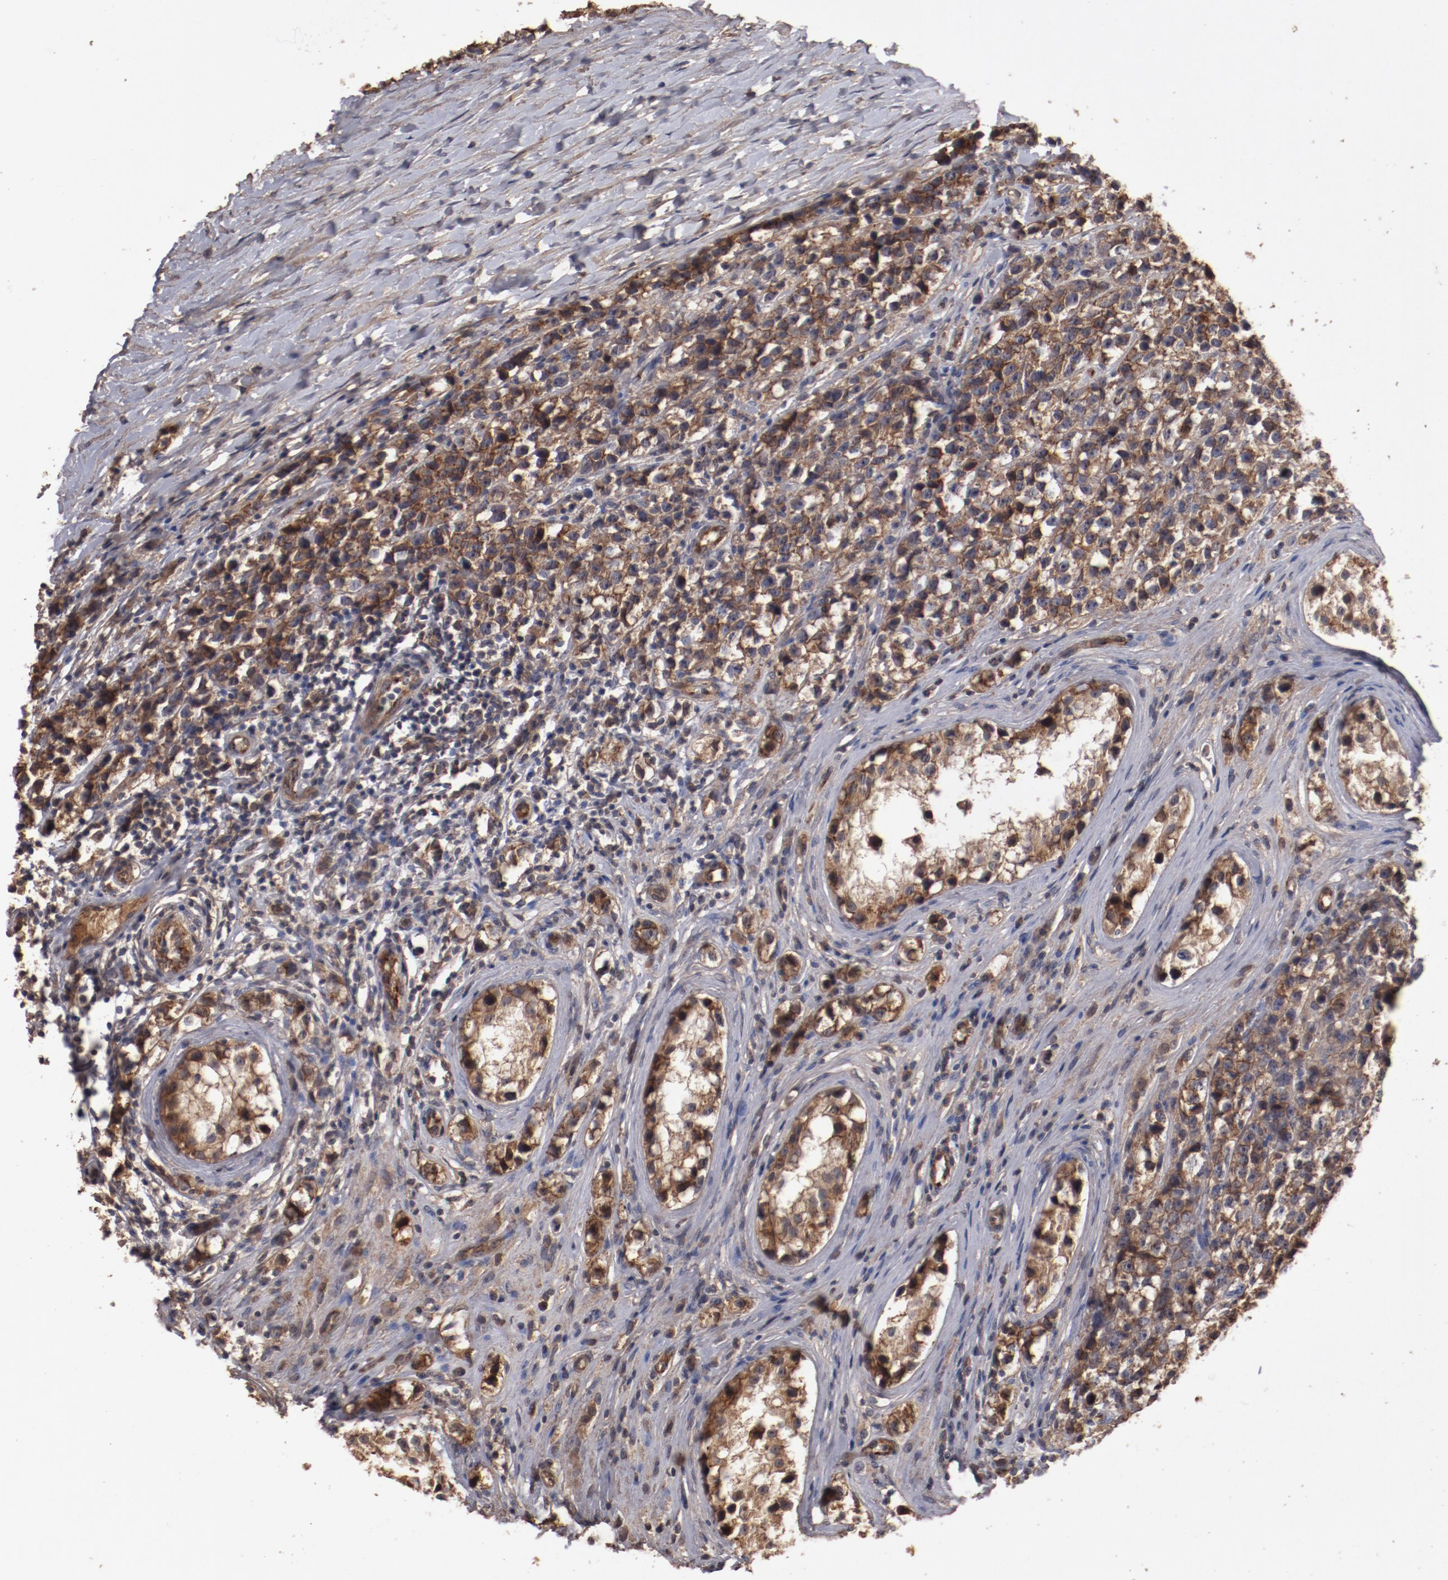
{"staining": {"intensity": "strong", "quantity": ">75%", "location": "cytoplasmic/membranous"}, "tissue": "testis cancer", "cell_type": "Tumor cells", "image_type": "cancer", "snomed": [{"axis": "morphology", "description": "Seminoma, NOS"}, {"axis": "topography", "description": "Testis"}], "caption": "IHC image of human testis cancer (seminoma) stained for a protein (brown), which shows high levels of strong cytoplasmic/membranous expression in about >75% of tumor cells.", "gene": "DIPK2B", "patient": {"sex": "male", "age": 25}}